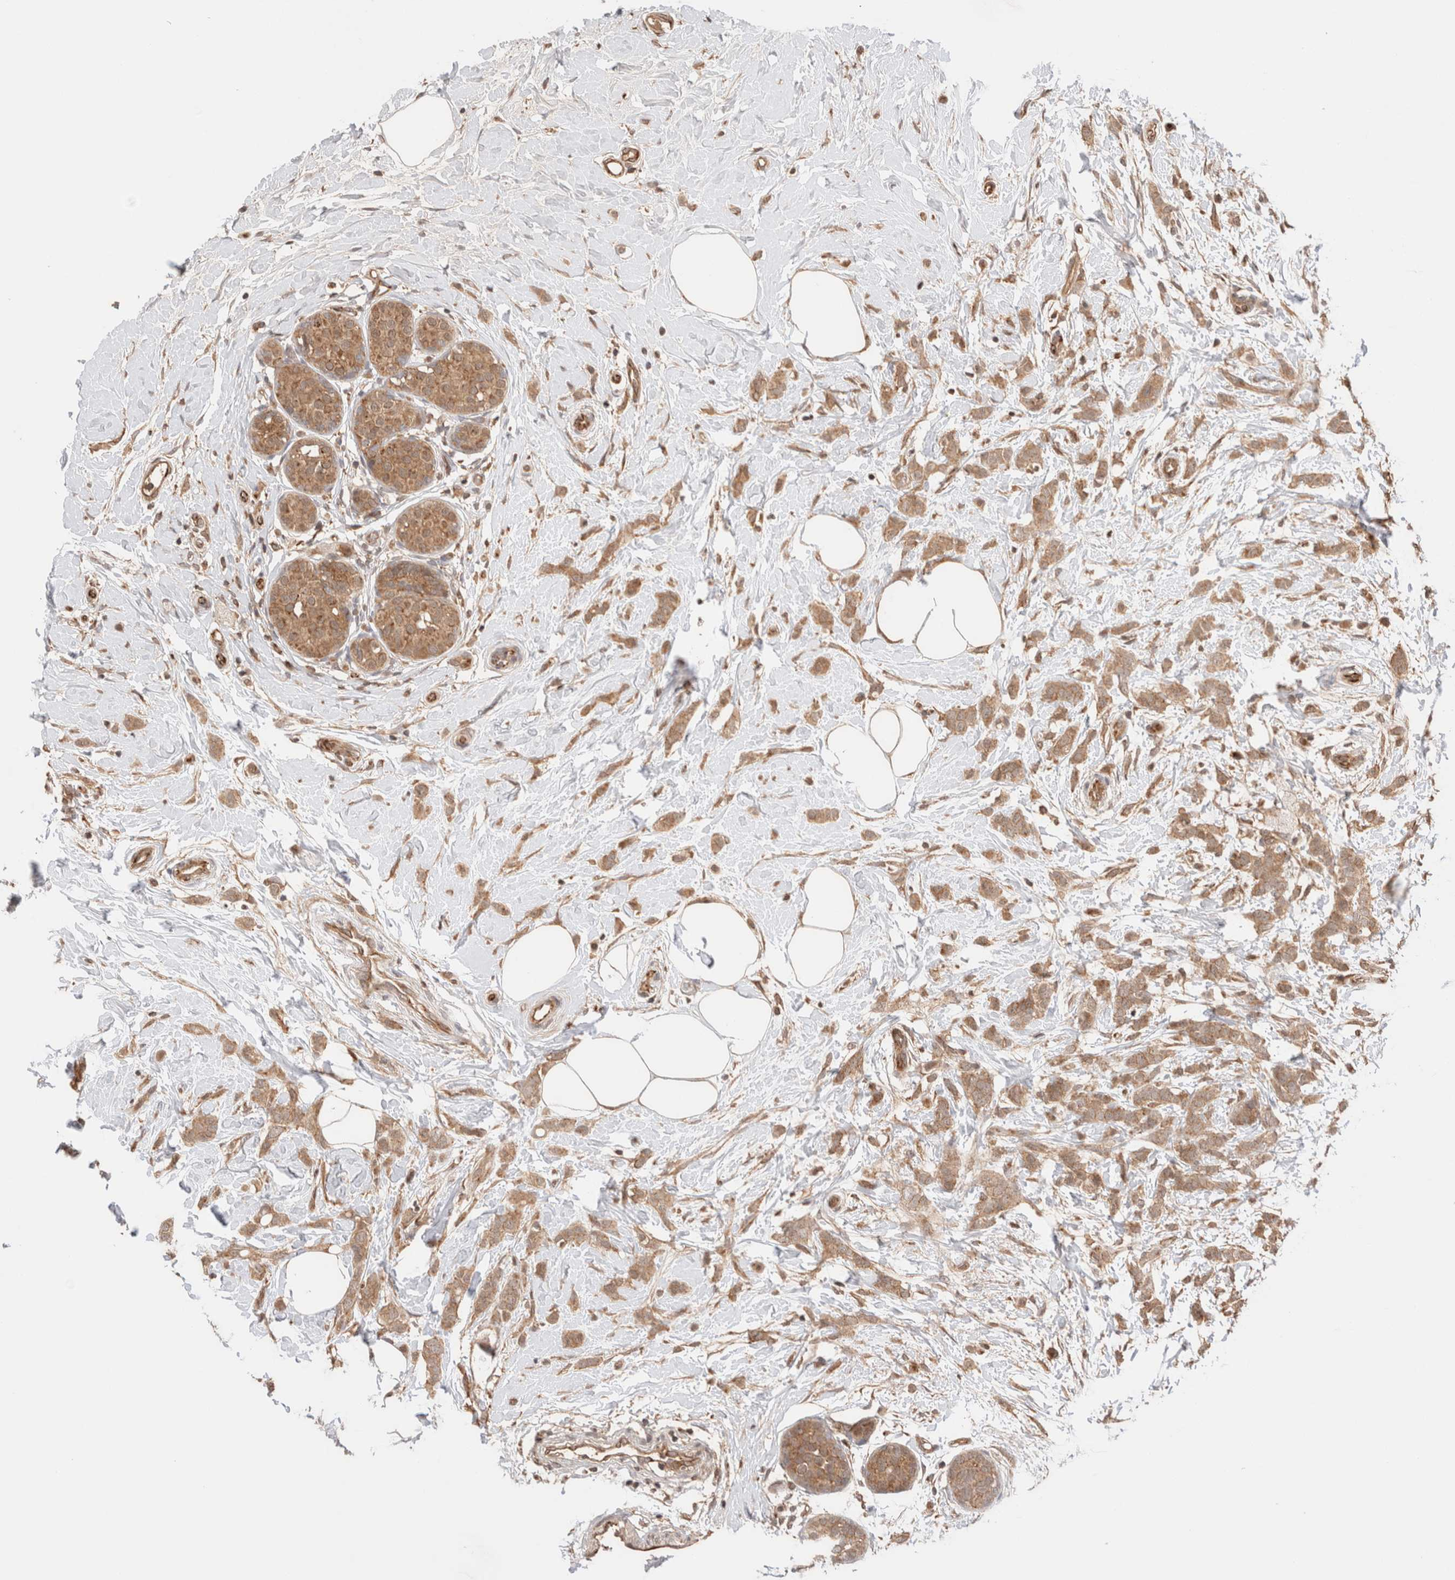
{"staining": {"intensity": "moderate", "quantity": ">75%", "location": "cytoplasmic/membranous"}, "tissue": "breast cancer", "cell_type": "Tumor cells", "image_type": "cancer", "snomed": [{"axis": "morphology", "description": "Lobular carcinoma, in situ"}, {"axis": "morphology", "description": "Lobular carcinoma"}, {"axis": "topography", "description": "Breast"}], "caption": "The micrograph shows a brown stain indicating the presence of a protein in the cytoplasmic/membranous of tumor cells in breast cancer.", "gene": "SIKE1", "patient": {"sex": "female", "age": 41}}